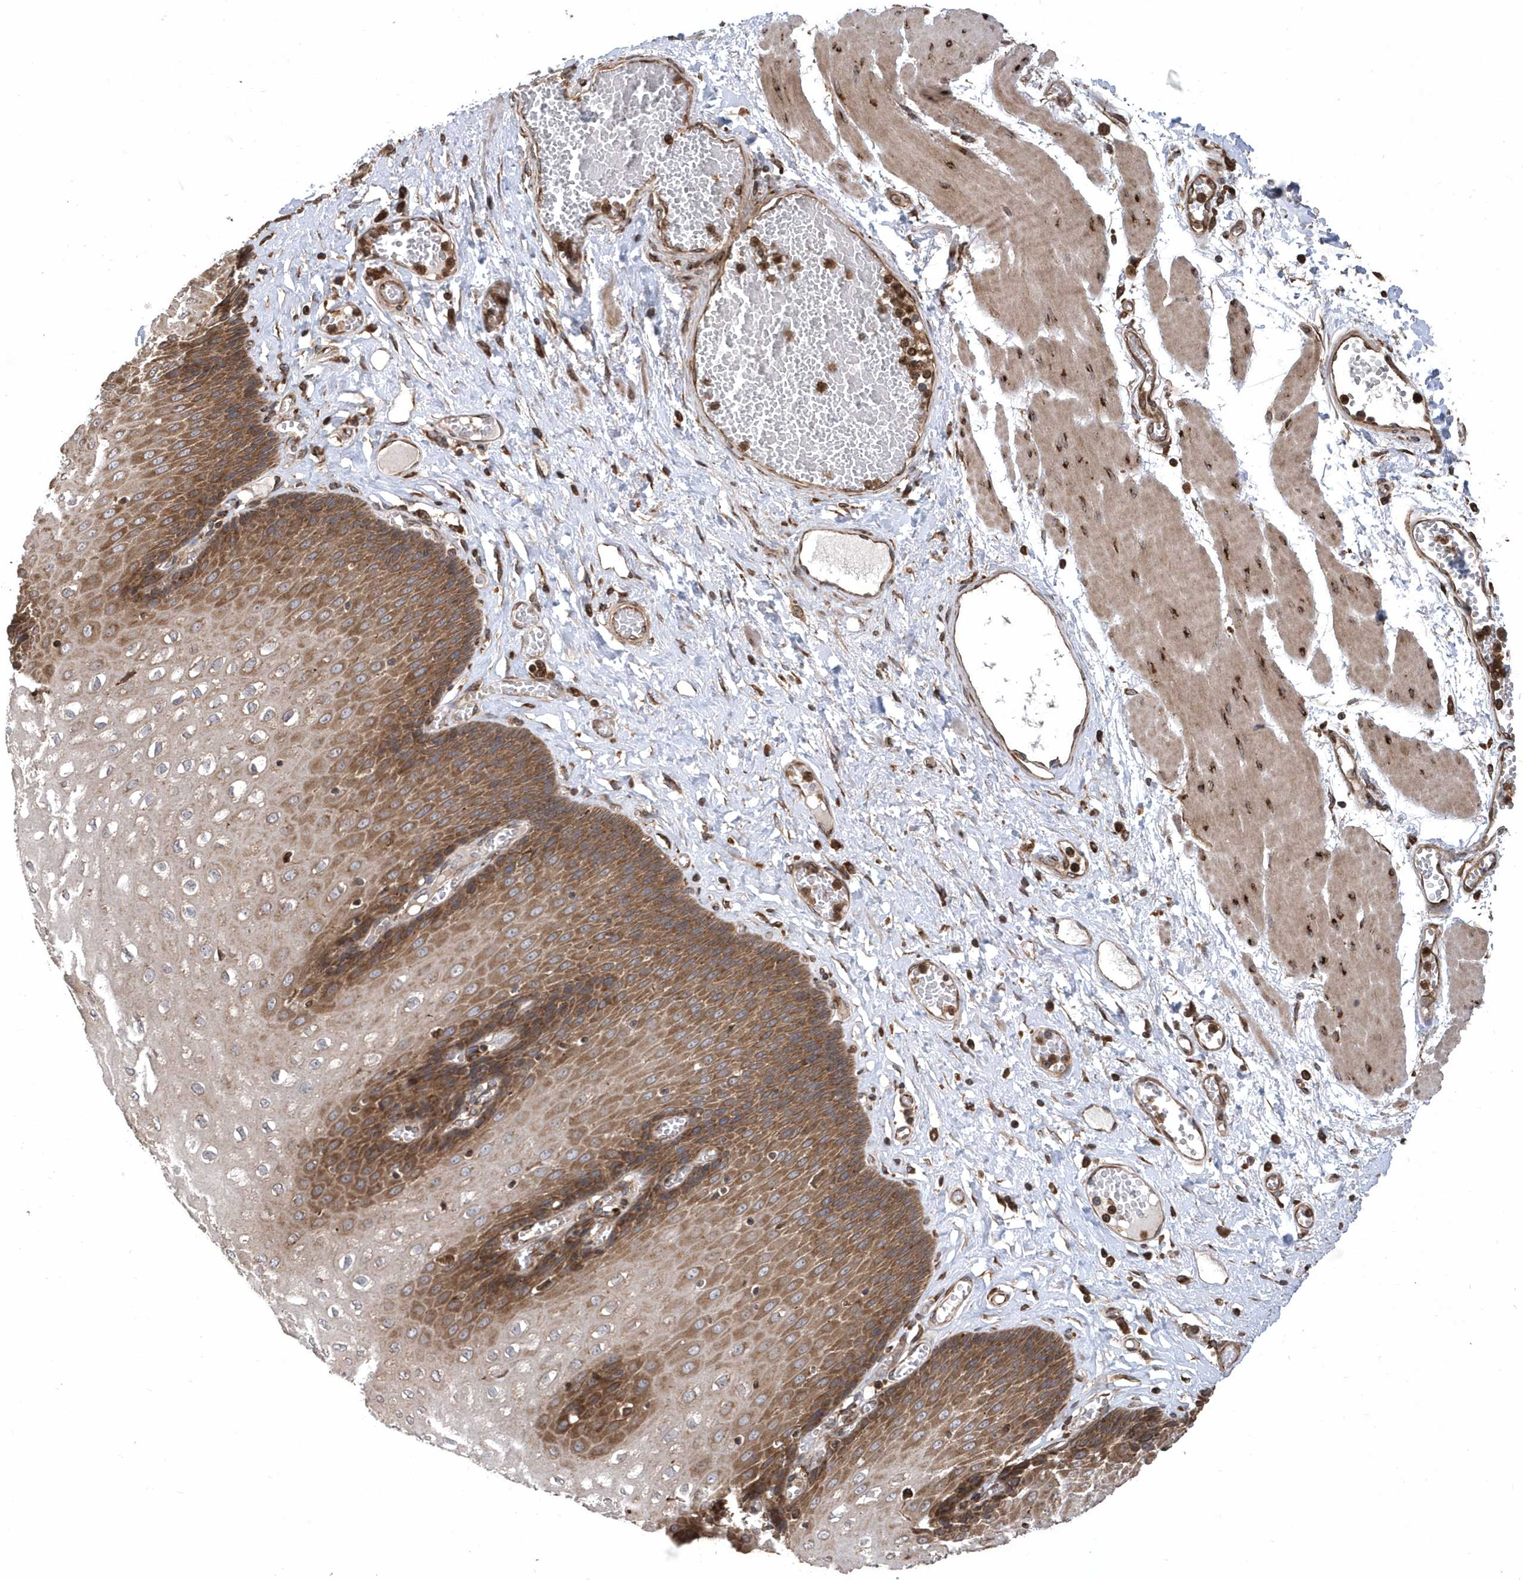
{"staining": {"intensity": "strong", "quantity": ">75%", "location": "cytoplasmic/membranous"}, "tissue": "esophagus", "cell_type": "Squamous epithelial cells", "image_type": "normal", "snomed": [{"axis": "morphology", "description": "Normal tissue, NOS"}, {"axis": "topography", "description": "Esophagus"}], "caption": "Approximately >75% of squamous epithelial cells in normal human esophagus demonstrate strong cytoplasmic/membranous protein positivity as visualized by brown immunohistochemical staining.", "gene": "WASHC5", "patient": {"sex": "male", "age": 60}}